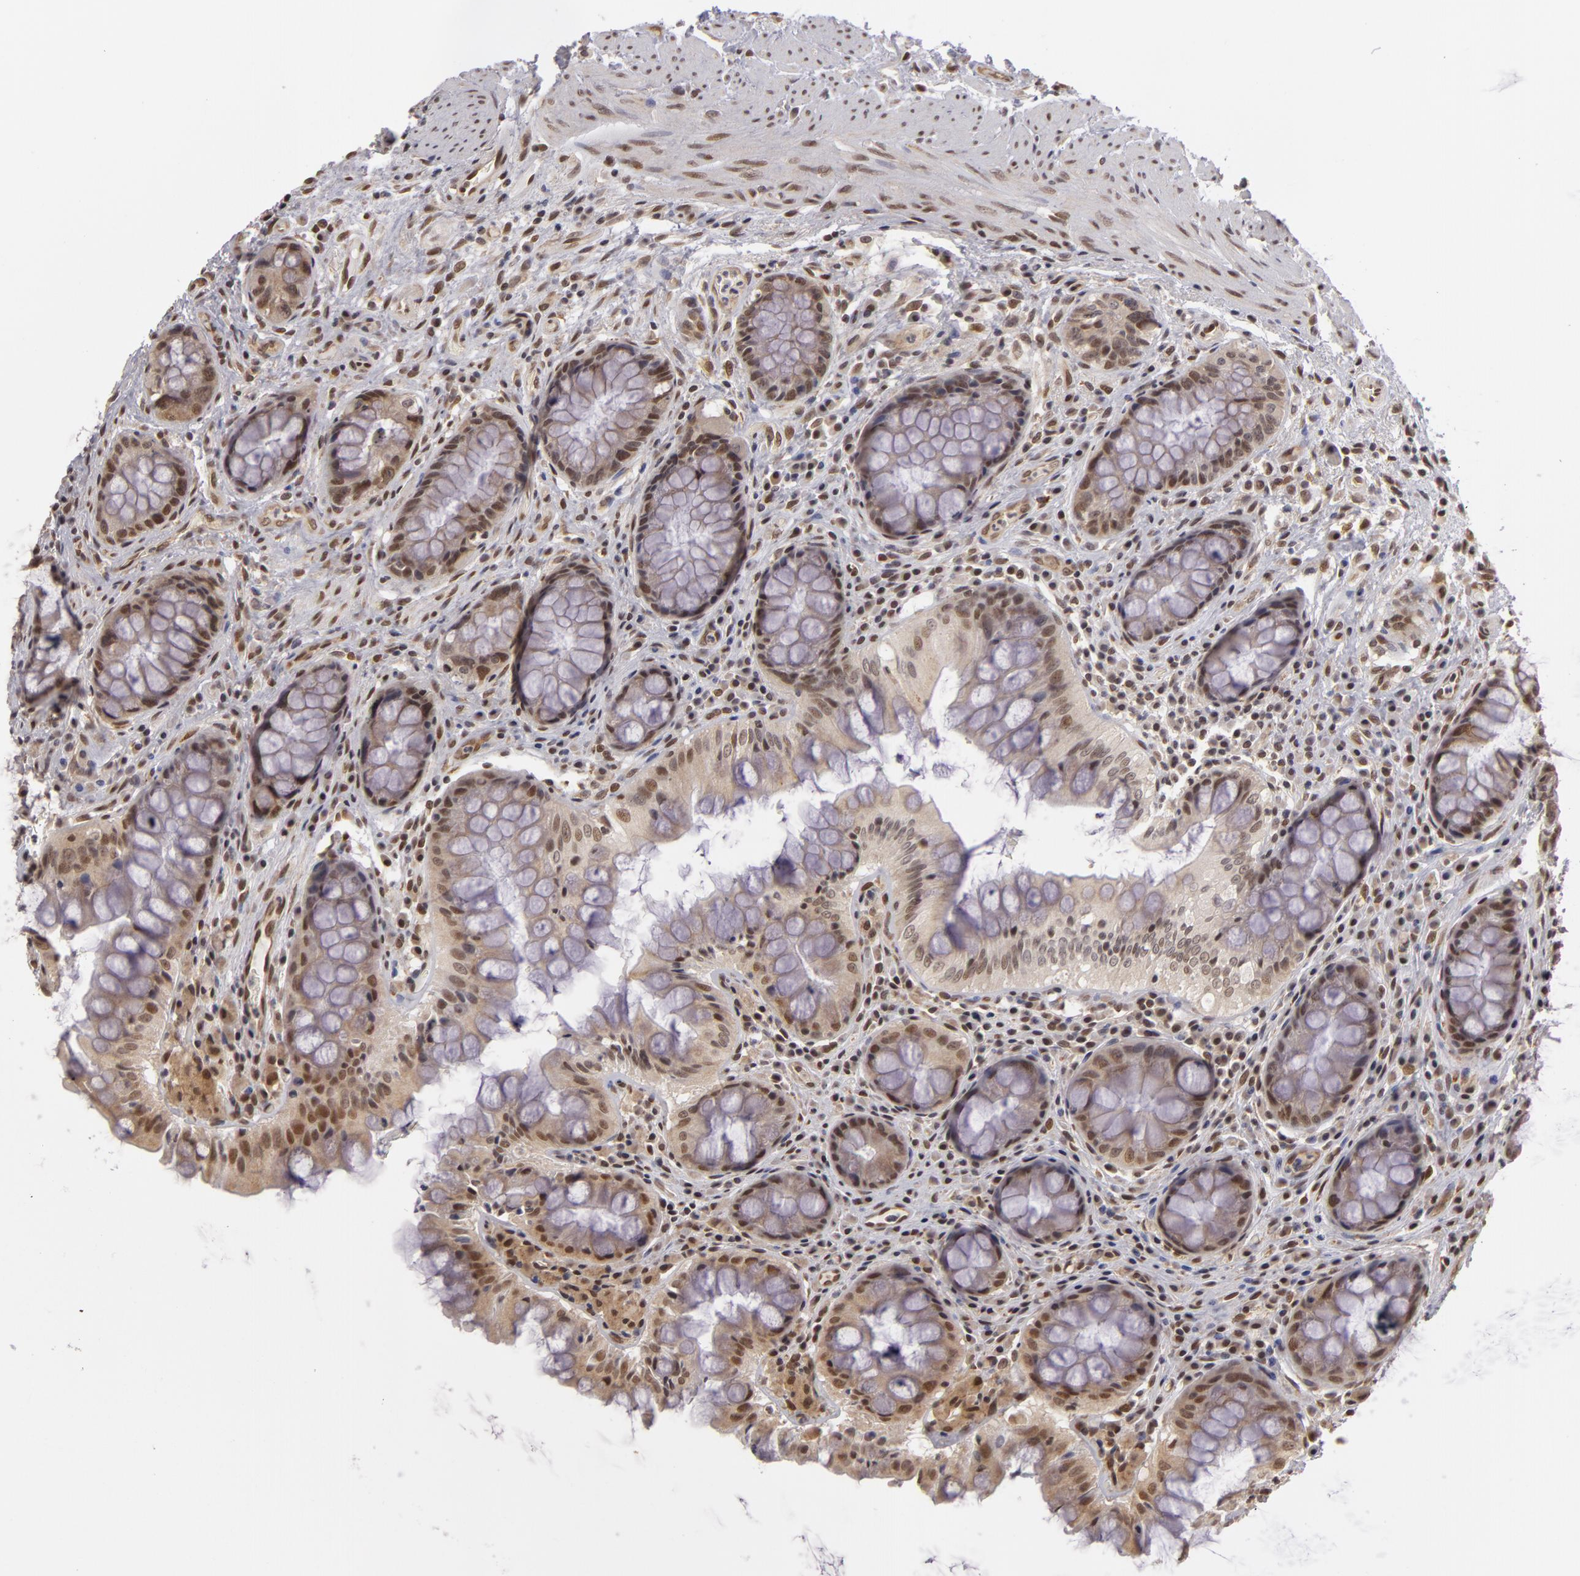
{"staining": {"intensity": "moderate", "quantity": ">75%", "location": "nuclear"}, "tissue": "rectum", "cell_type": "Glandular cells", "image_type": "normal", "snomed": [{"axis": "morphology", "description": "Normal tissue, NOS"}, {"axis": "topography", "description": "Rectum"}], "caption": "Immunohistochemical staining of unremarkable rectum displays medium levels of moderate nuclear staining in about >75% of glandular cells.", "gene": "ZNF133", "patient": {"sex": "female", "age": 75}}